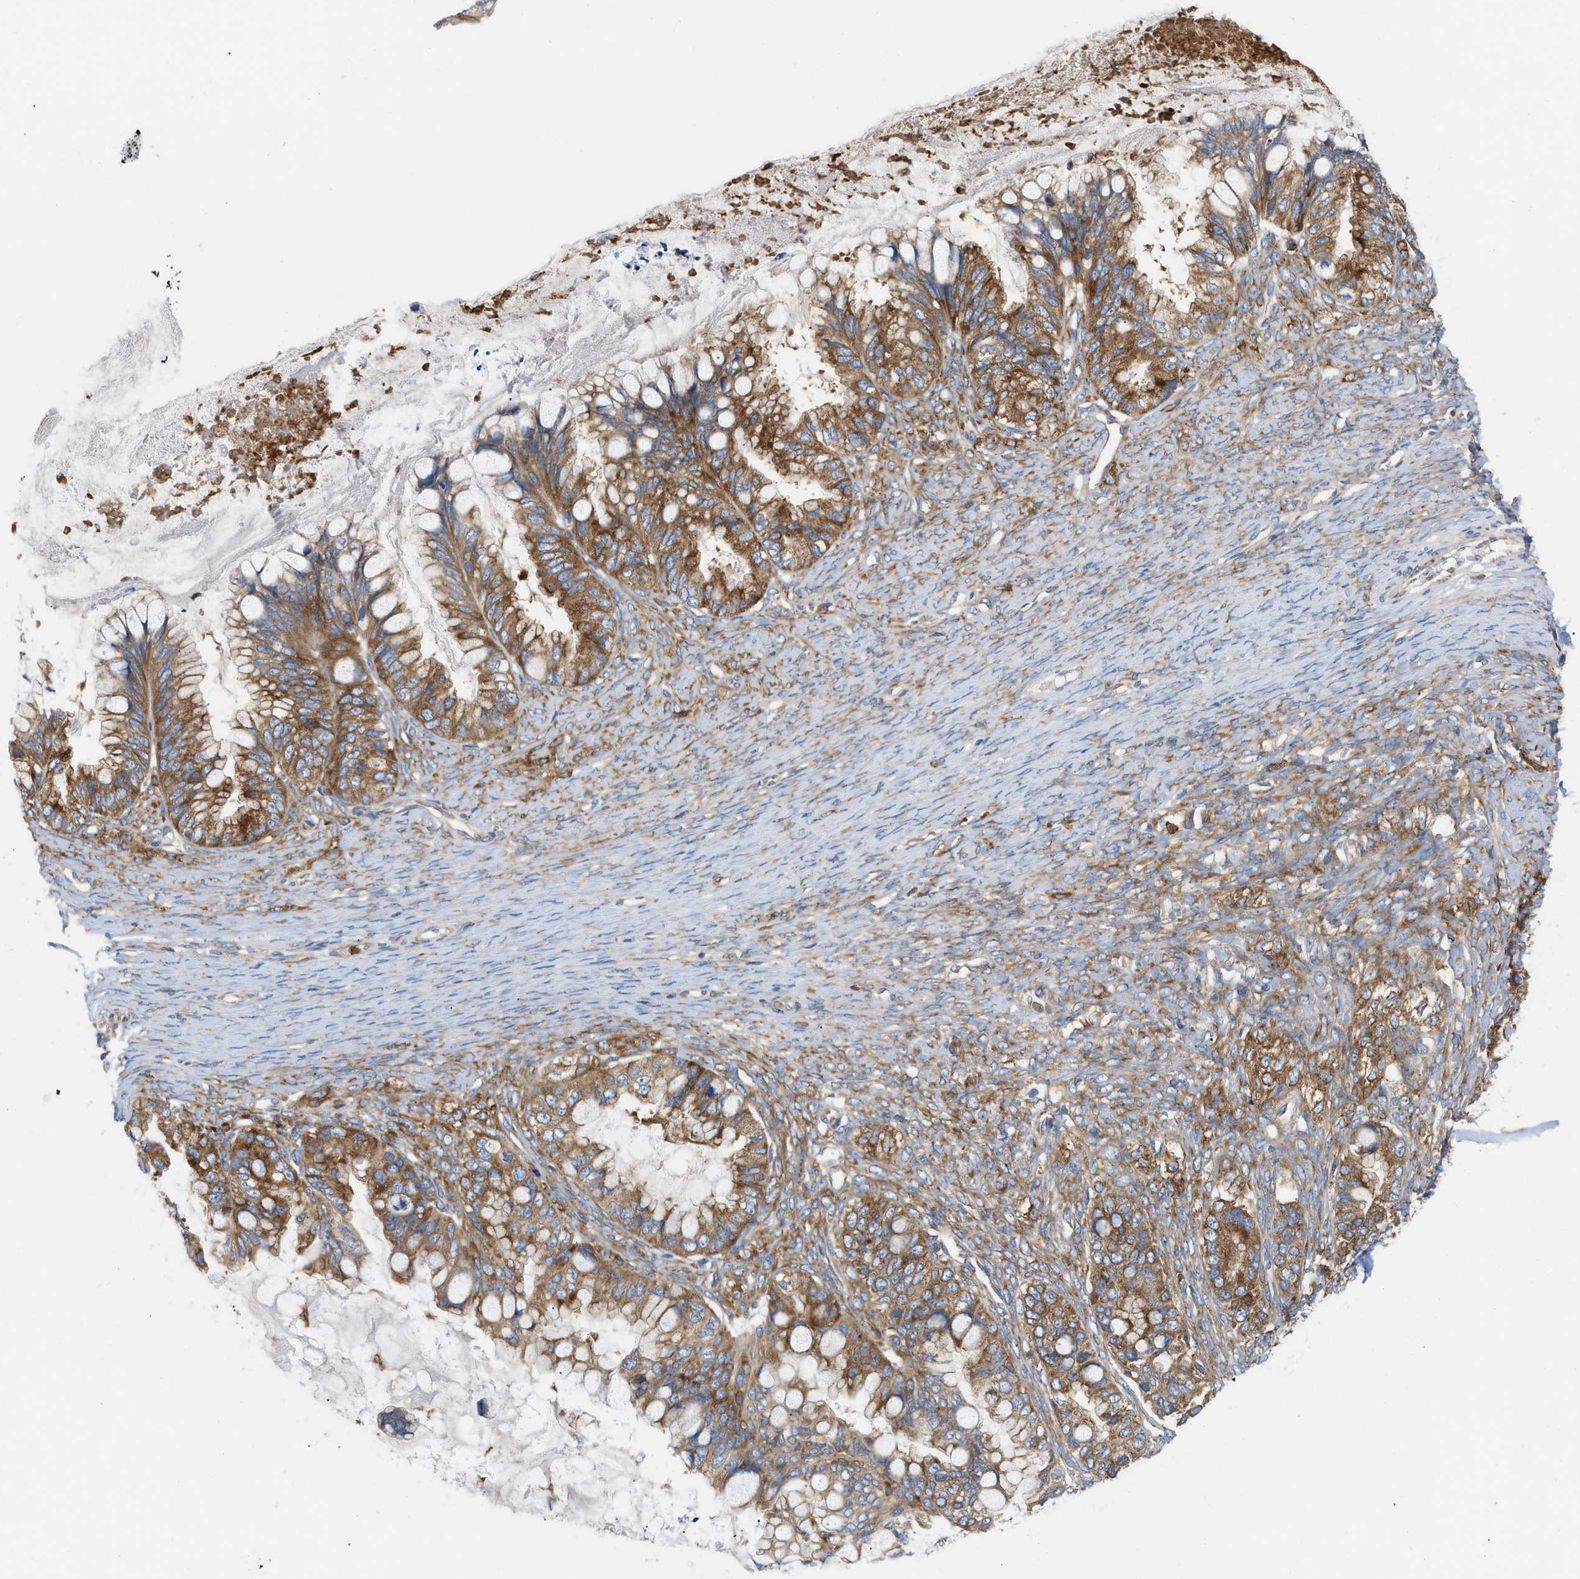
{"staining": {"intensity": "moderate", "quantity": ">75%", "location": "cytoplasmic/membranous"}, "tissue": "ovarian cancer", "cell_type": "Tumor cells", "image_type": "cancer", "snomed": [{"axis": "morphology", "description": "Cystadenocarcinoma, mucinous, NOS"}, {"axis": "topography", "description": "Ovary"}], "caption": "Tumor cells exhibit medium levels of moderate cytoplasmic/membranous positivity in approximately >75% of cells in human ovarian cancer (mucinous cystadenocarcinoma).", "gene": "GPAT4", "patient": {"sex": "female", "age": 80}}